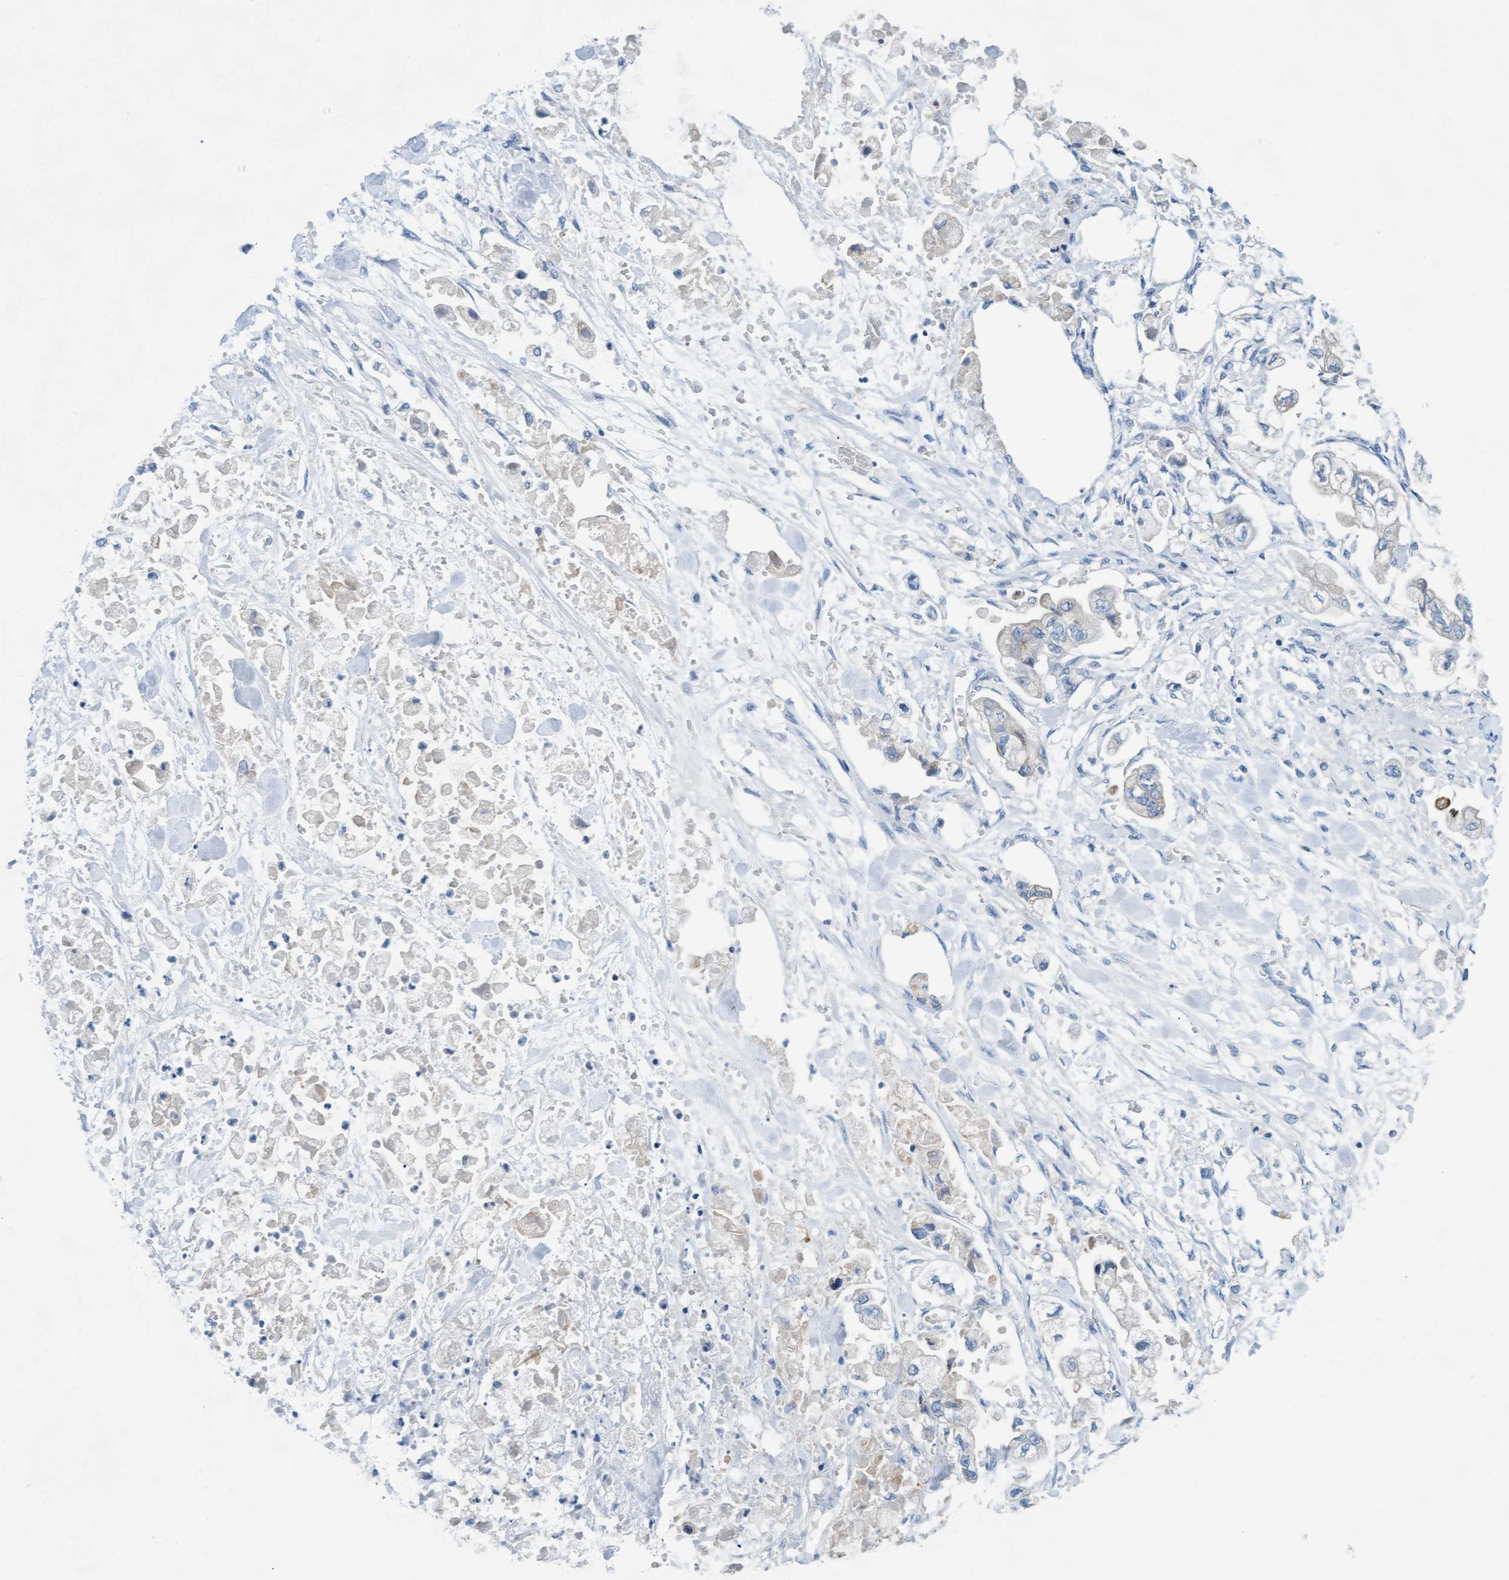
{"staining": {"intensity": "weak", "quantity": "<25%", "location": "cytoplasmic/membranous"}, "tissue": "stomach cancer", "cell_type": "Tumor cells", "image_type": "cancer", "snomed": [{"axis": "morphology", "description": "Normal tissue, NOS"}, {"axis": "morphology", "description": "Adenocarcinoma, NOS"}, {"axis": "topography", "description": "Stomach"}], "caption": "Human adenocarcinoma (stomach) stained for a protein using immunohistochemistry reveals no positivity in tumor cells.", "gene": "SIGIRR", "patient": {"sex": "male", "age": 62}}